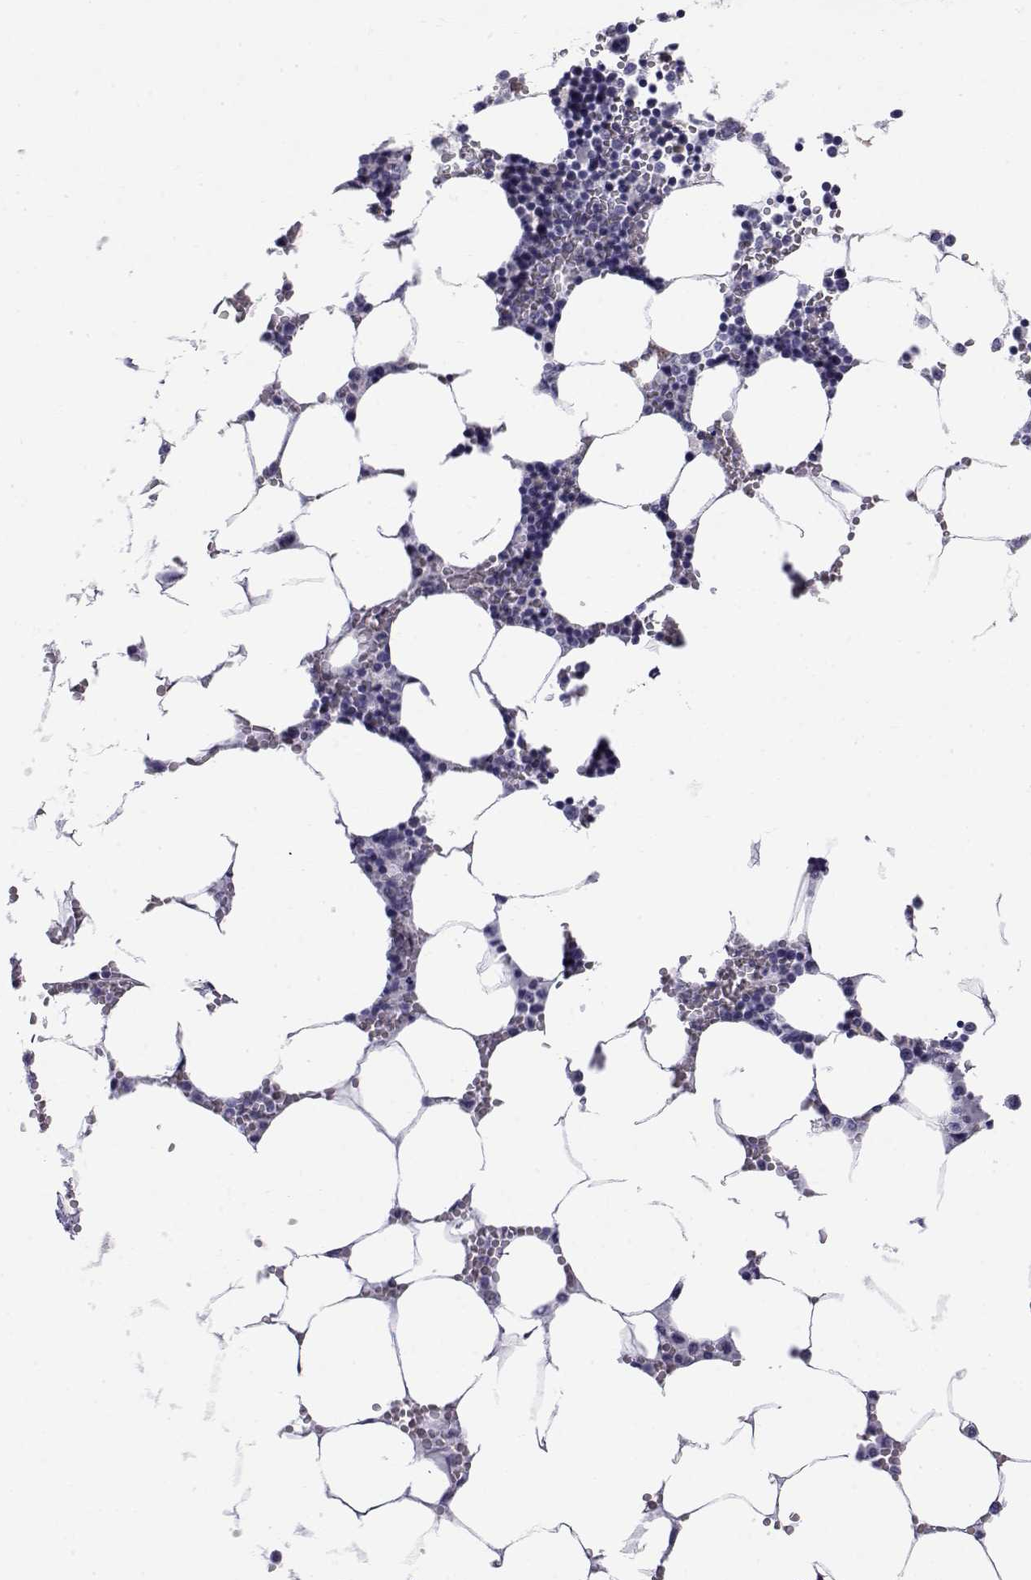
{"staining": {"intensity": "negative", "quantity": "none", "location": "none"}, "tissue": "bone marrow", "cell_type": "Hematopoietic cells", "image_type": "normal", "snomed": [{"axis": "morphology", "description": "Normal tissue, NOS"}, {"axis": "topography", "description": "Bone marrow"}], "caption": "DAB immunohistochemical staining of unremarkable bone marrow displays no significant expression in hematopoietic cells. The staining was performed using DAB (3,3'-diaminobenzidine) to visualize the protein expression in brown, while the nuclei were stained in blue with hematoxylin (Magnification: 20x).", "gene": "RNASE12", "patient": {"sex": "female", "age": 64}}